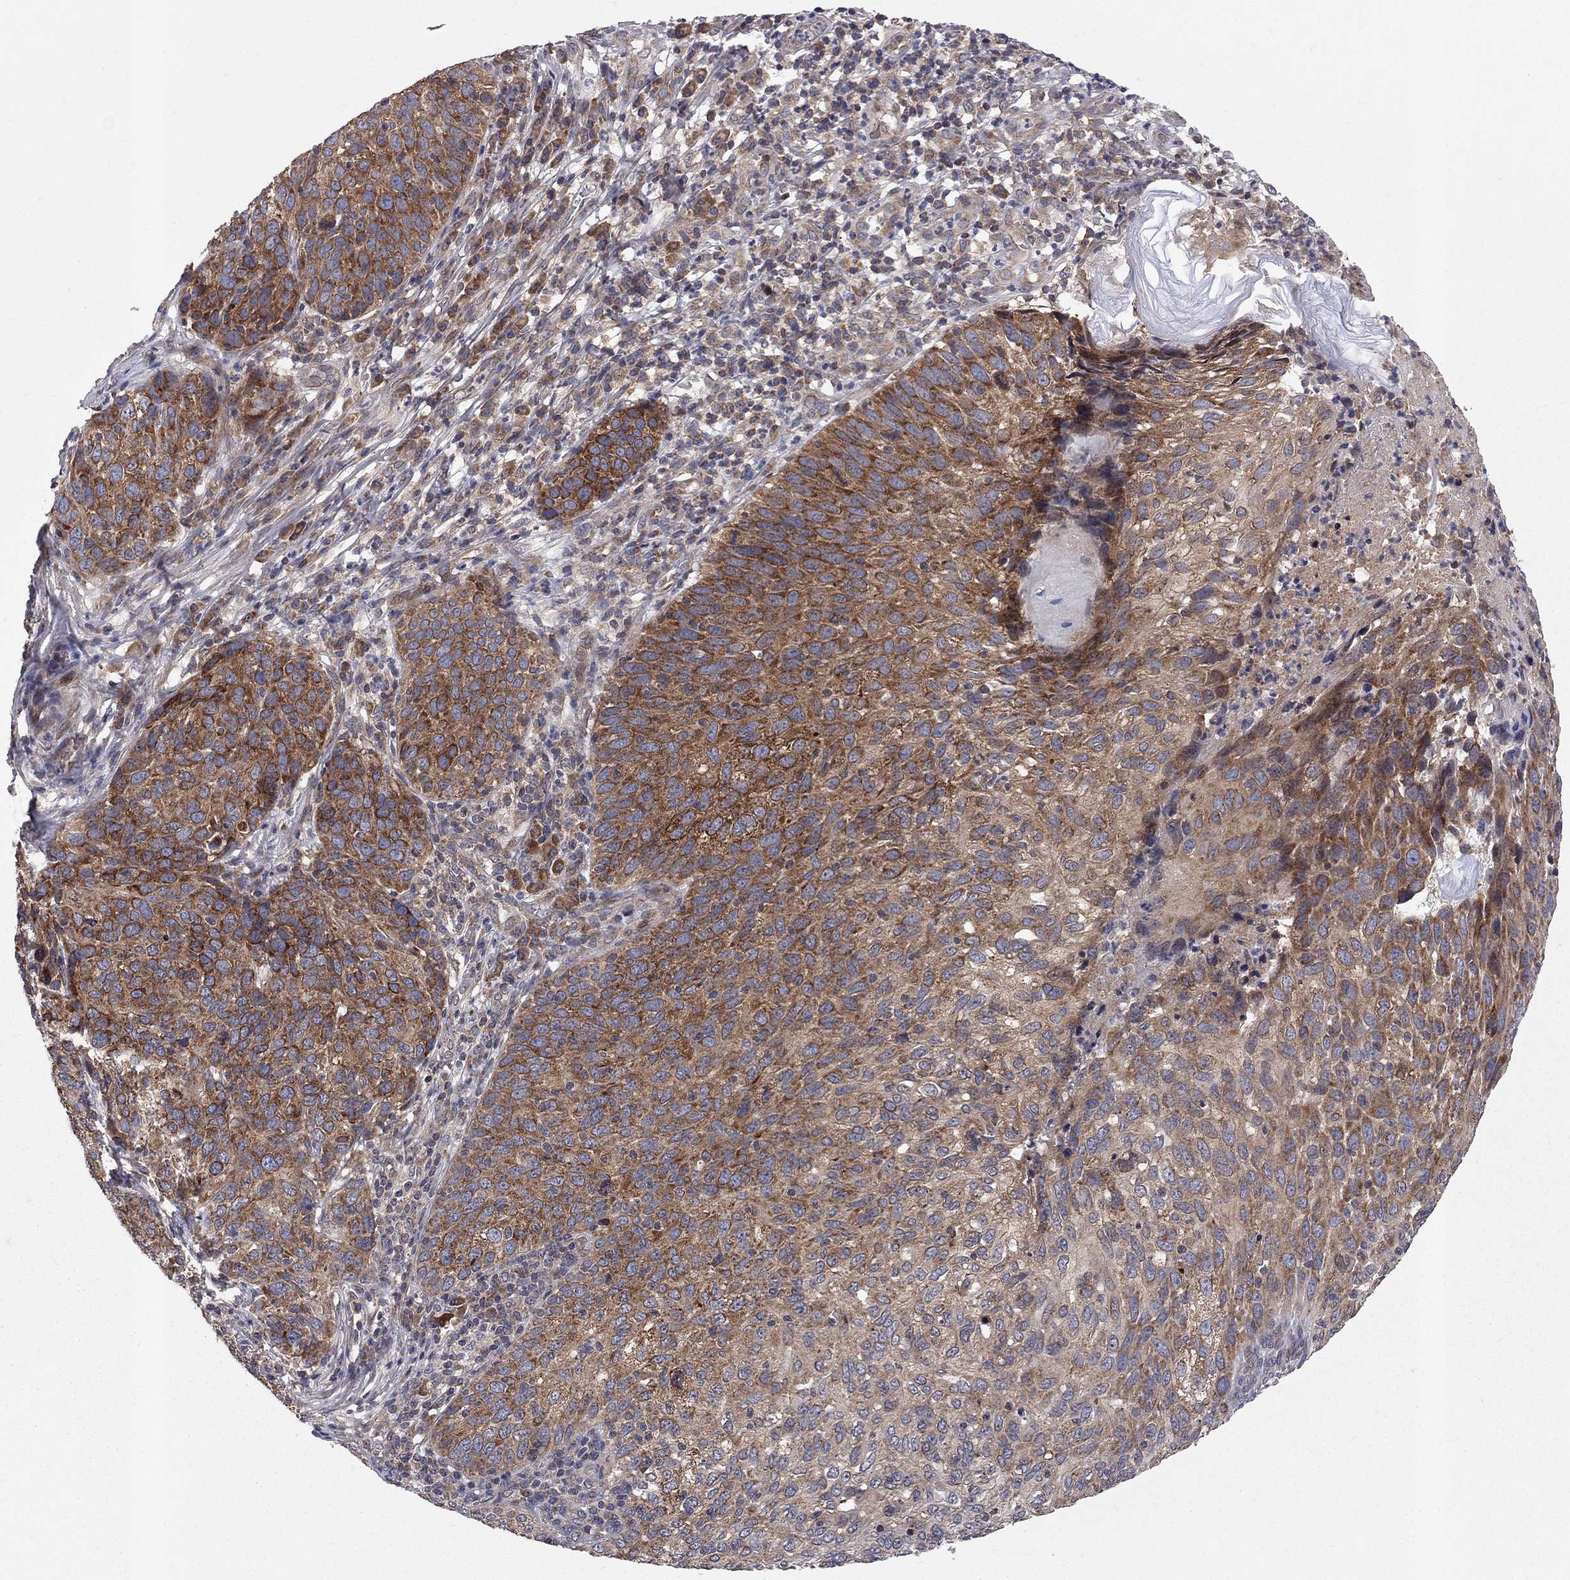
{"staining": {"intensity": "strong", "quantity": "25%-75%", "location": "cytoplasmic/membranous"}, "tissue": "skin cancer", "cell_type": "Tumor cells", "image_type": "cancer", "snomed": [{"axis": "morphology", "description": "Squamous cell carcinoma, NOS"}, {"axis": "topography", "description": "Skin"}], "caption": "Strong cytoplasmic/membranous staining for a protein is seen in about 25%-75% of tumor cells of skin cancer (squamous cell carcinoma) using IHC.", "gene": "CNOT11", "patient": {"sex": "male", "age": 92}}